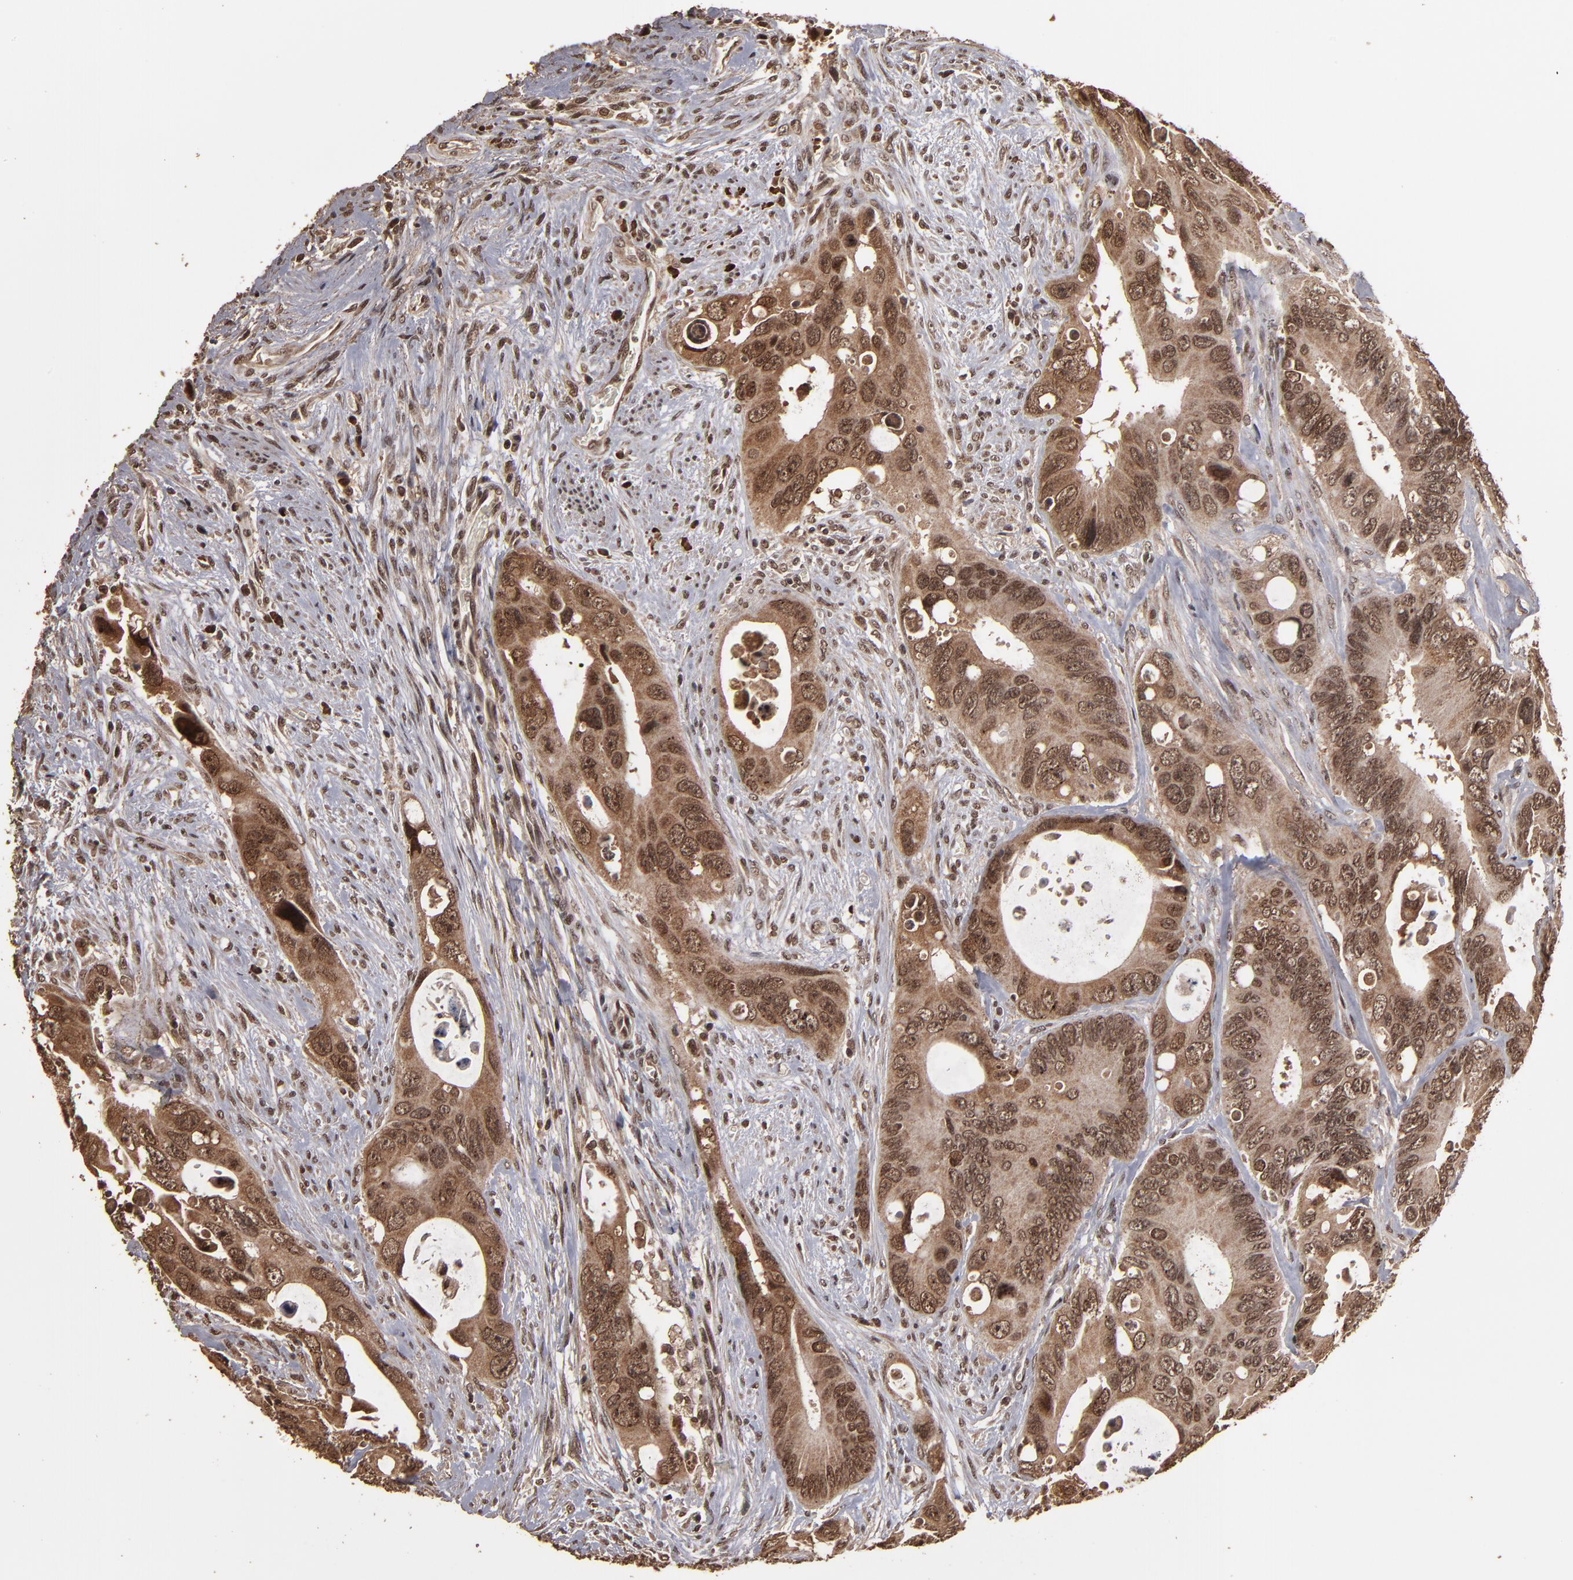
{"staining": {"intensity": "strong", "quantity": ">75%", "location": "cytoplasmic/membranous,nuclear"}, "tissue": "colorectal cancer", "cell_type": "Tumor cells", "image_type": "cancer", "snomed": [{"axis": "morphology", "description": "Adenocarcinoma, NOS"}, {"axis": "topography", "description": "Rectum"}], "caption": "There is high levels of strong cytoplasmic/membranous and nuclear expression in tumor cells of adenocarcinoma (colorectal), as demonstrated by immunohistochemical staining (brown color).", "gene": "NXF2B", "patient": {"sex": "male", "age": 70}}